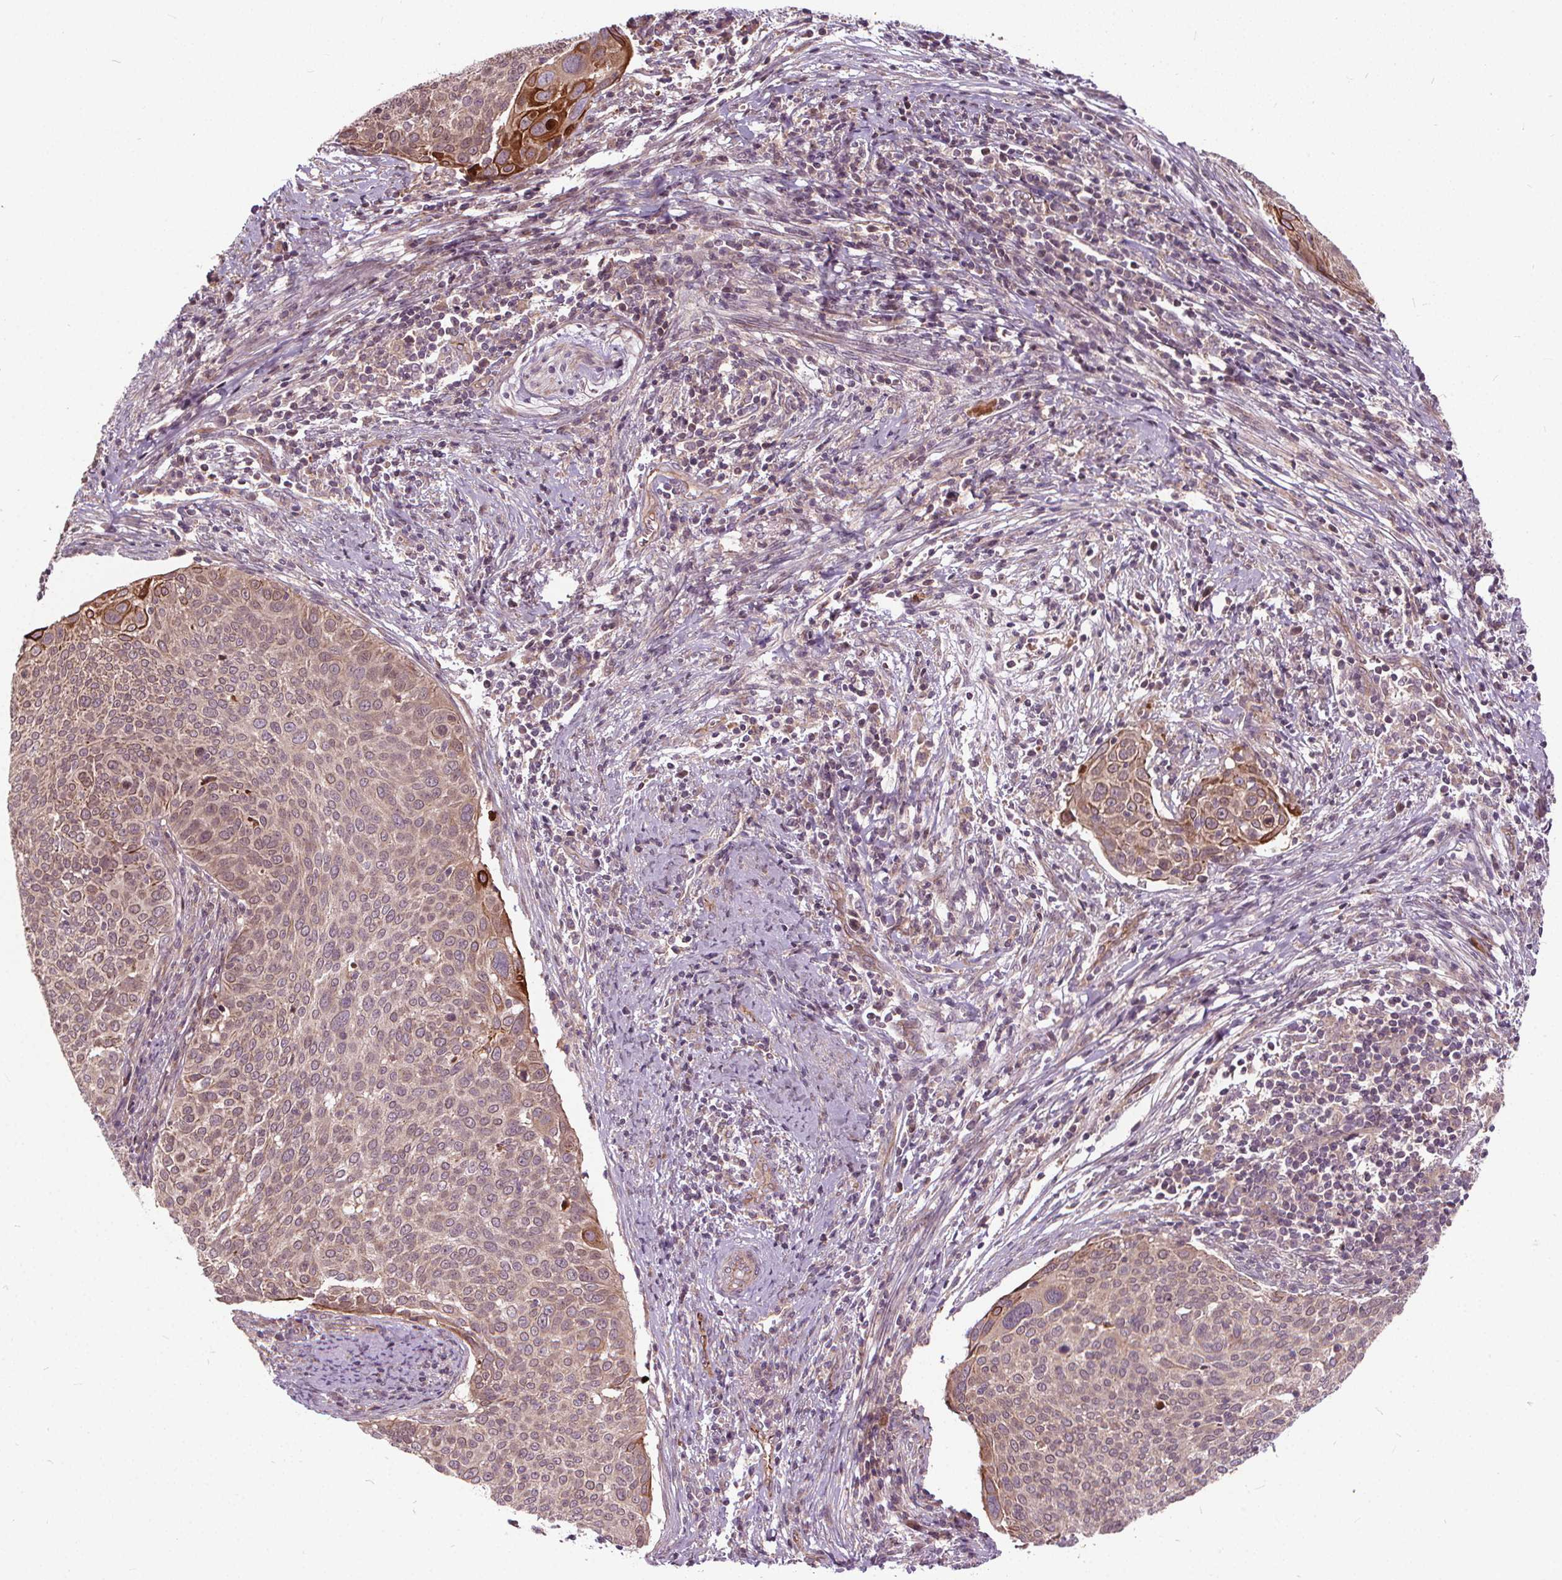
{"staining": {"intensity": "weak", "quantity": ">75%", "location": "cytoplasmic/membranous"}, "tissue": "cervical cancer", "cell_type": "Tumor cells", "image_type": "cancer", "snomed": [{"axis": "morphology", "description": "Squamous cell carcinoma, NOS"}, {"axis": "topography", "description": "Cervix"}], "caption": "This histopathology image demonstrates immunohistochemistry staining of cervical squamous cell carcinoma, with low weak cytoplasmic/membranous positivity in about >75% of tumor cells.", "gene": "INPP5E", "patient": {"sex": "female", "age": 39}}